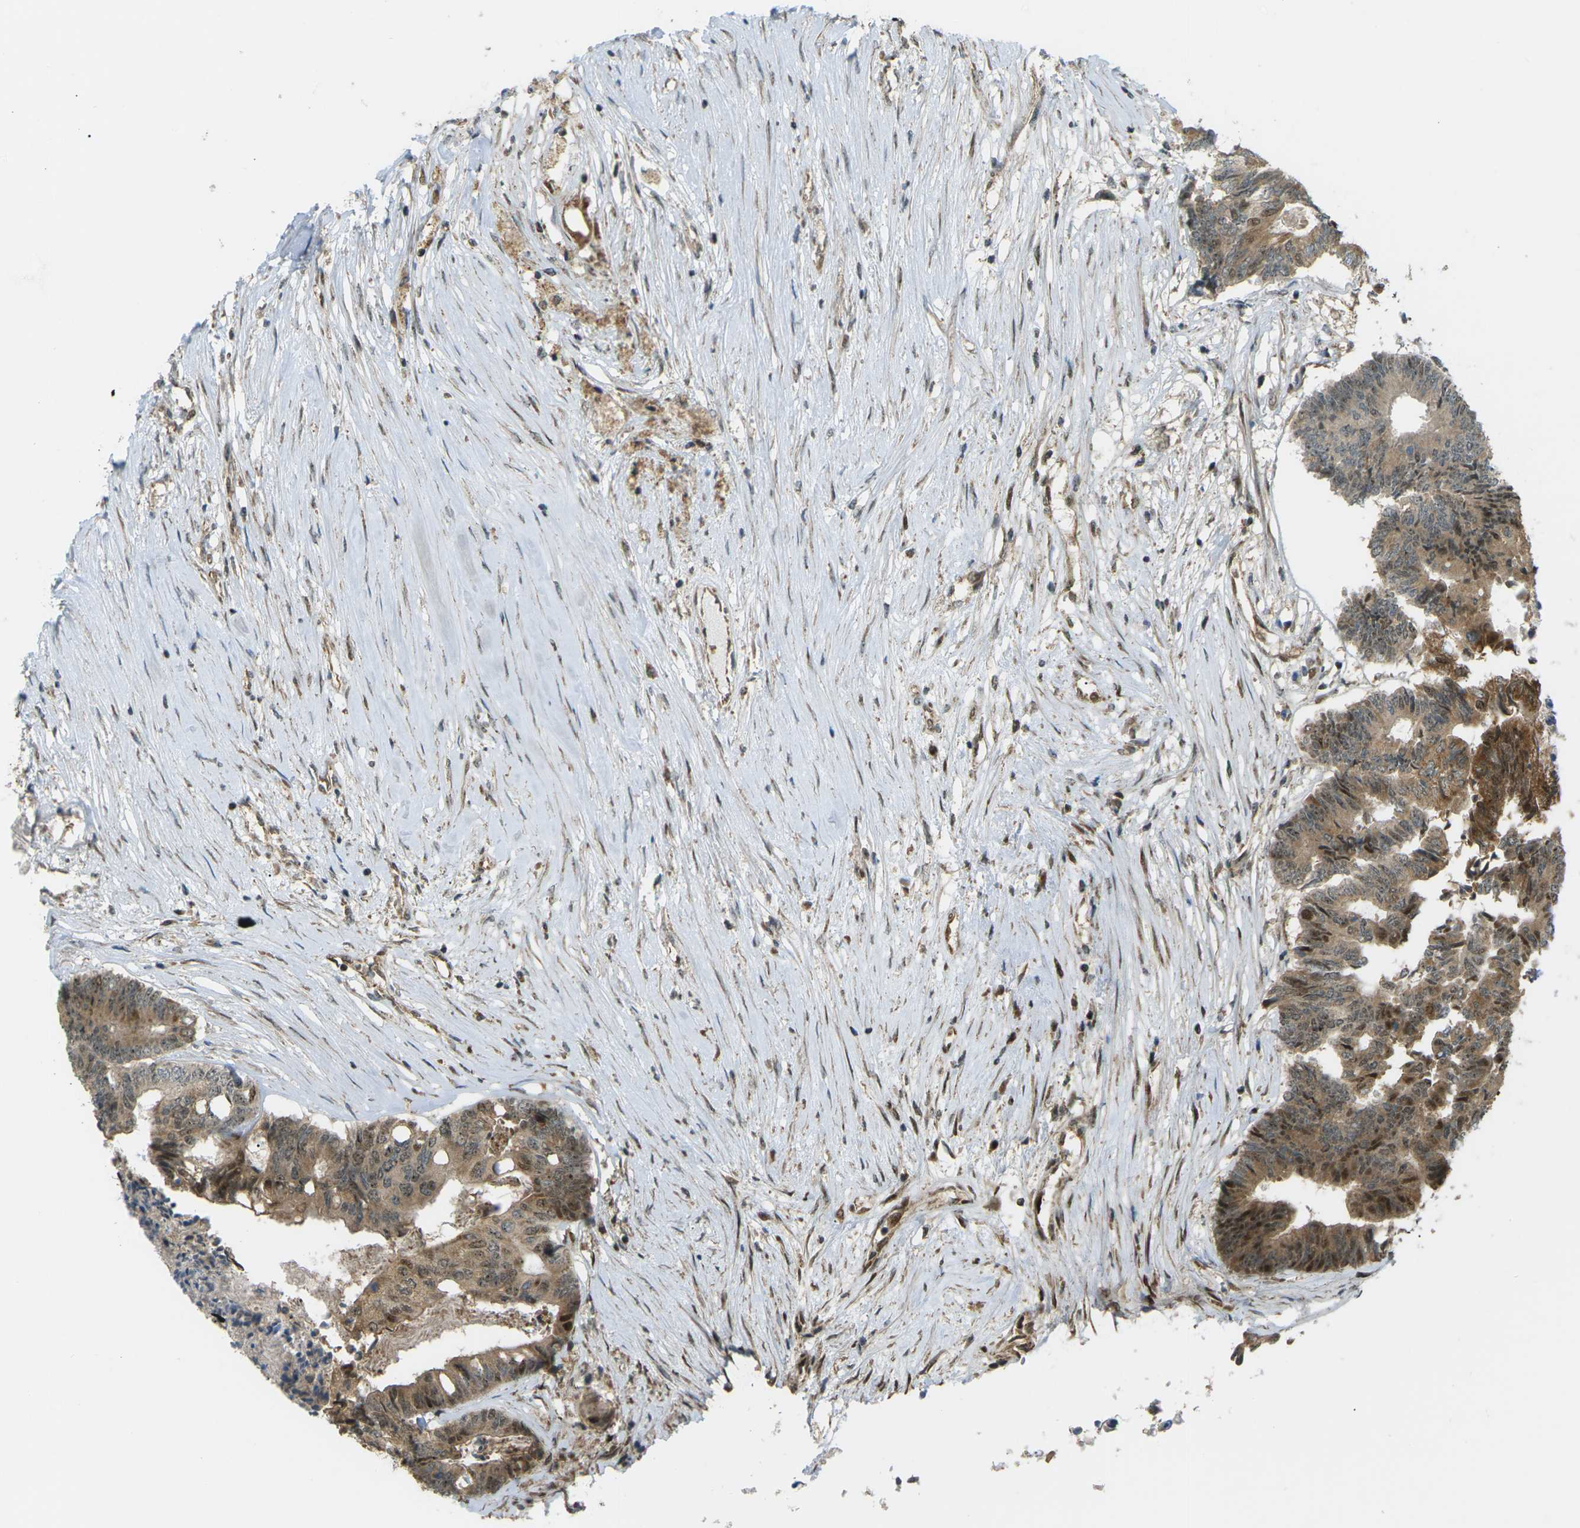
{"staining": {"intensity": "moderate", "quantity": ">75%", "location": "cytoplasmic/membranous,nuclear"}, "tissue": "colorectal cancer", "cell_type": "Tumor cells", "image_type": "cancer", "snomed": [{"axis": "morphology", "description": "Adenocarcinoma, NOS"}, {"axis": "topography", "description": "Rectum"}], "caption": "Protein staining of colorectal adenocarcinoma tissue displays moderate cytoplasmic/membranous and nuclear positivity in about >75% of tumor cells.", "gene": "CCDC186", "patient": {"sex": "male", "age": 63}}